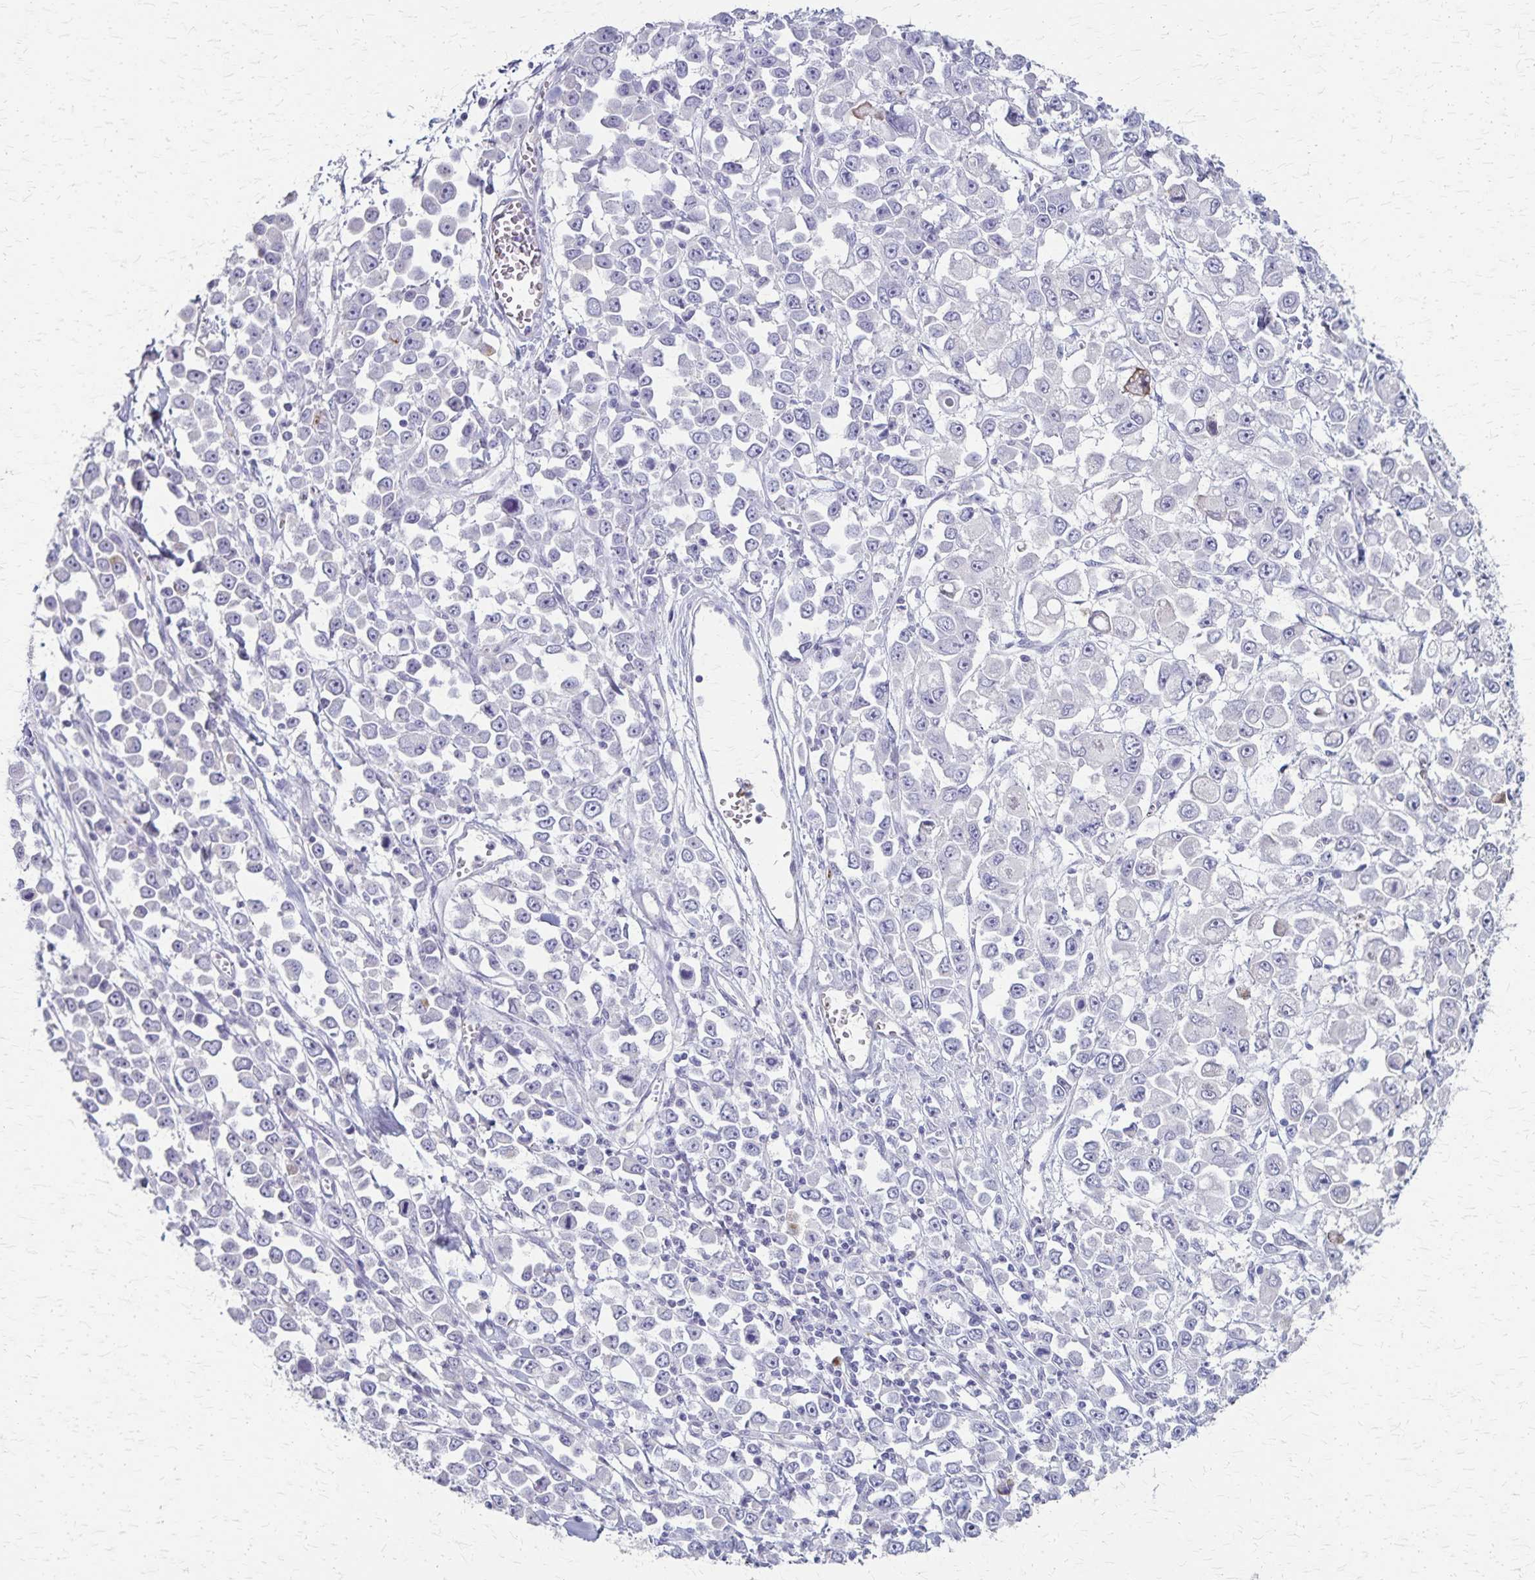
{"staining": {"intensity": "negative", "quantity": "none", "location": "none"}, "tissue": "stomach cancer", "cell_type": "Tumor cells", "image_type": "cancer", "snomed": [{"axis": "morphology", "description": "Adenocarcinoma, NOS"}, {"axis": "topography", "description": "Stomach, upper"}], "caption": "IHC histopathology image of human stomach cancer (adenocarcinoma) stained for a protein (brown), which shows no staining in tumor cells. (DAB (3,3'-diaminobenzidine) IHC visualized using brightfield microscopy, high magnification).", "gene": "RASL10B", "patient": {"sex": "male", "age": 70}}